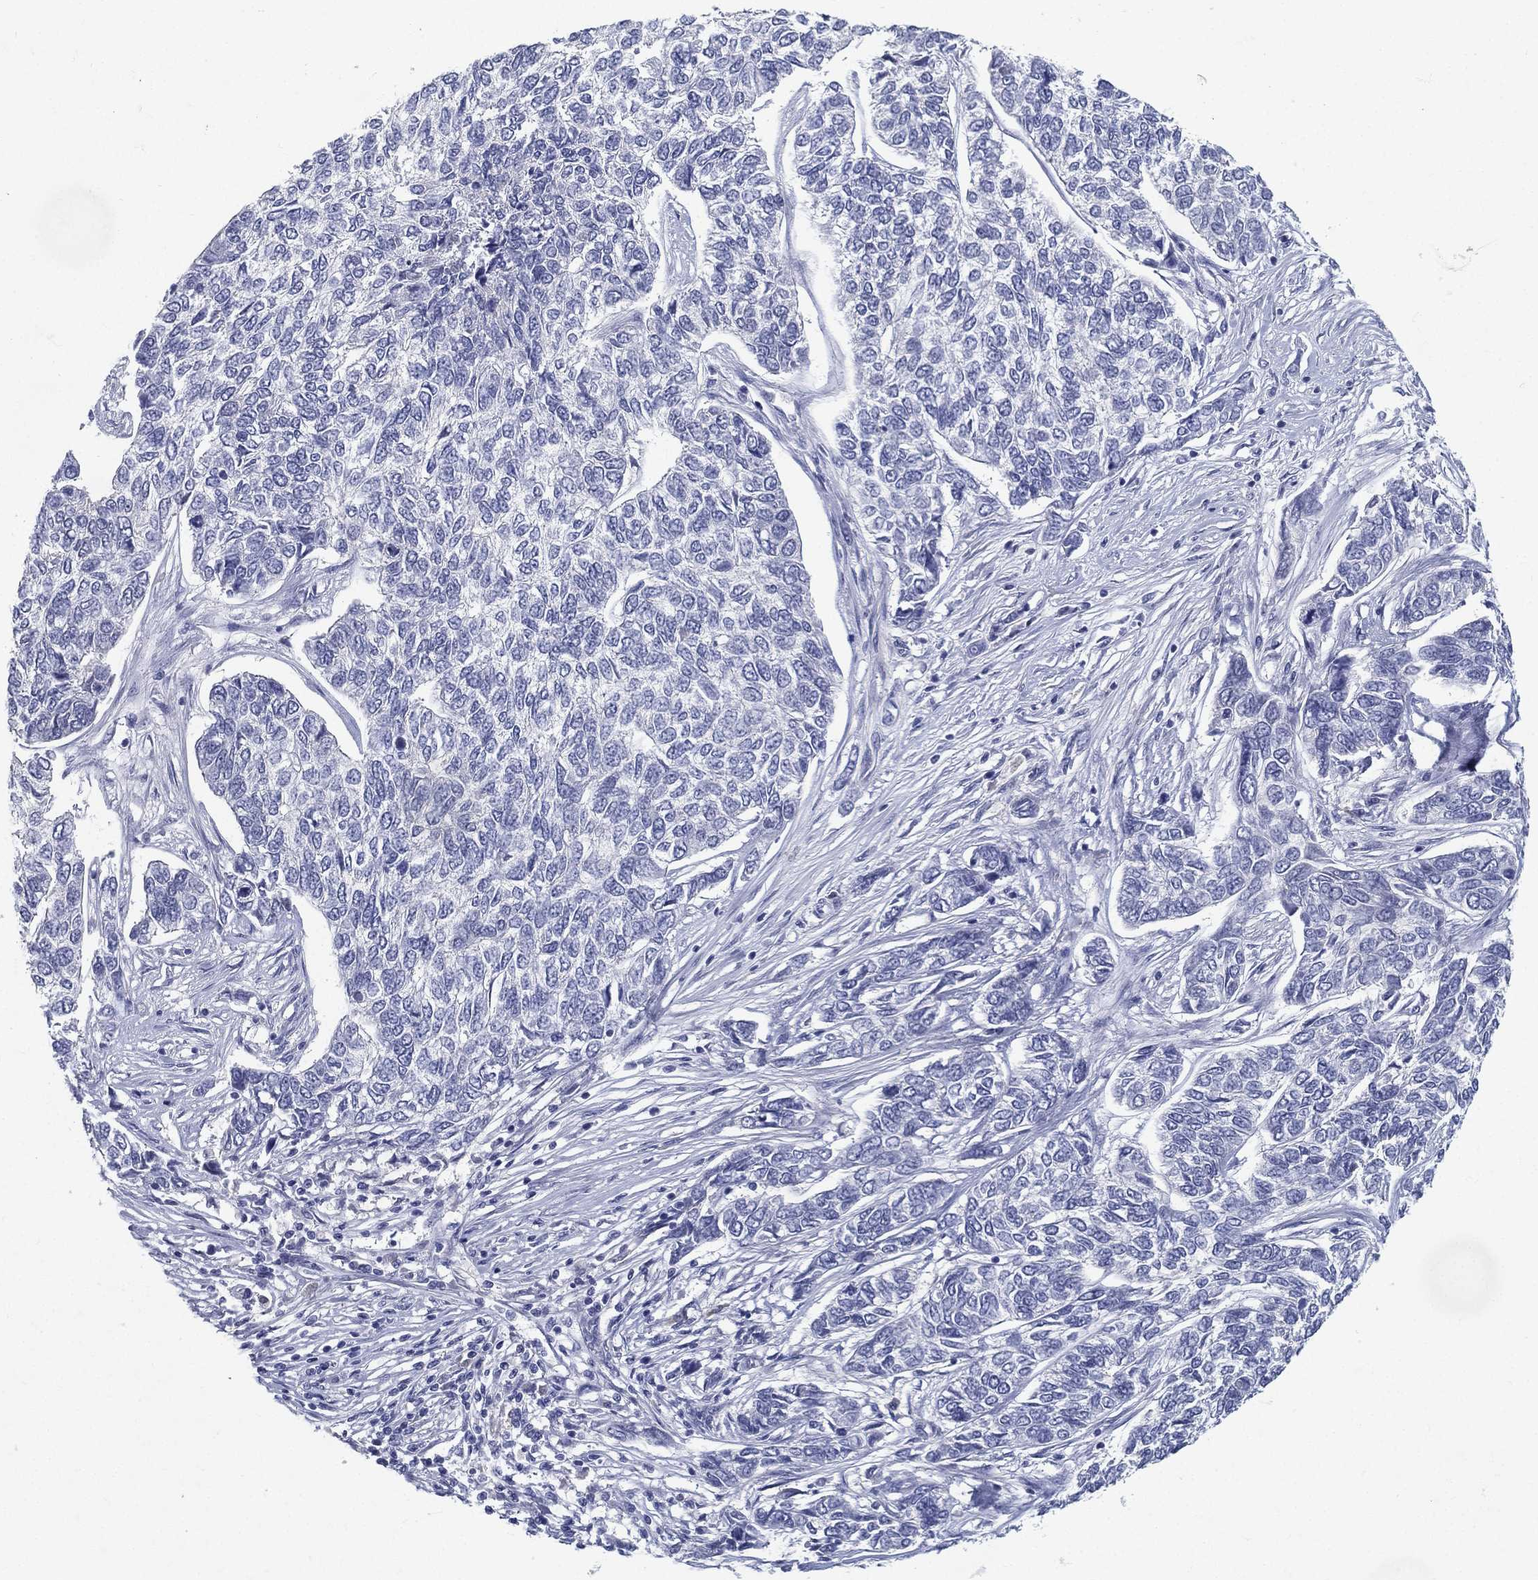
{"staining": {"intensity": "negative", "quantity": "none", "location": "none"}, "tissue": "skin cancer", "cell_type": "Tumor cells", "image_type": "cancer", "snomed": [{"axis": "morphology", "description": "Basal cell carcinoma"}, {"axis": "topography", "description": "Skin"}], "caption": "A histopathology image of human skin cancer is negative for staining in tumor cells.", "gene": "RGS13", "patient": {"sex": "female", "age": 65}}